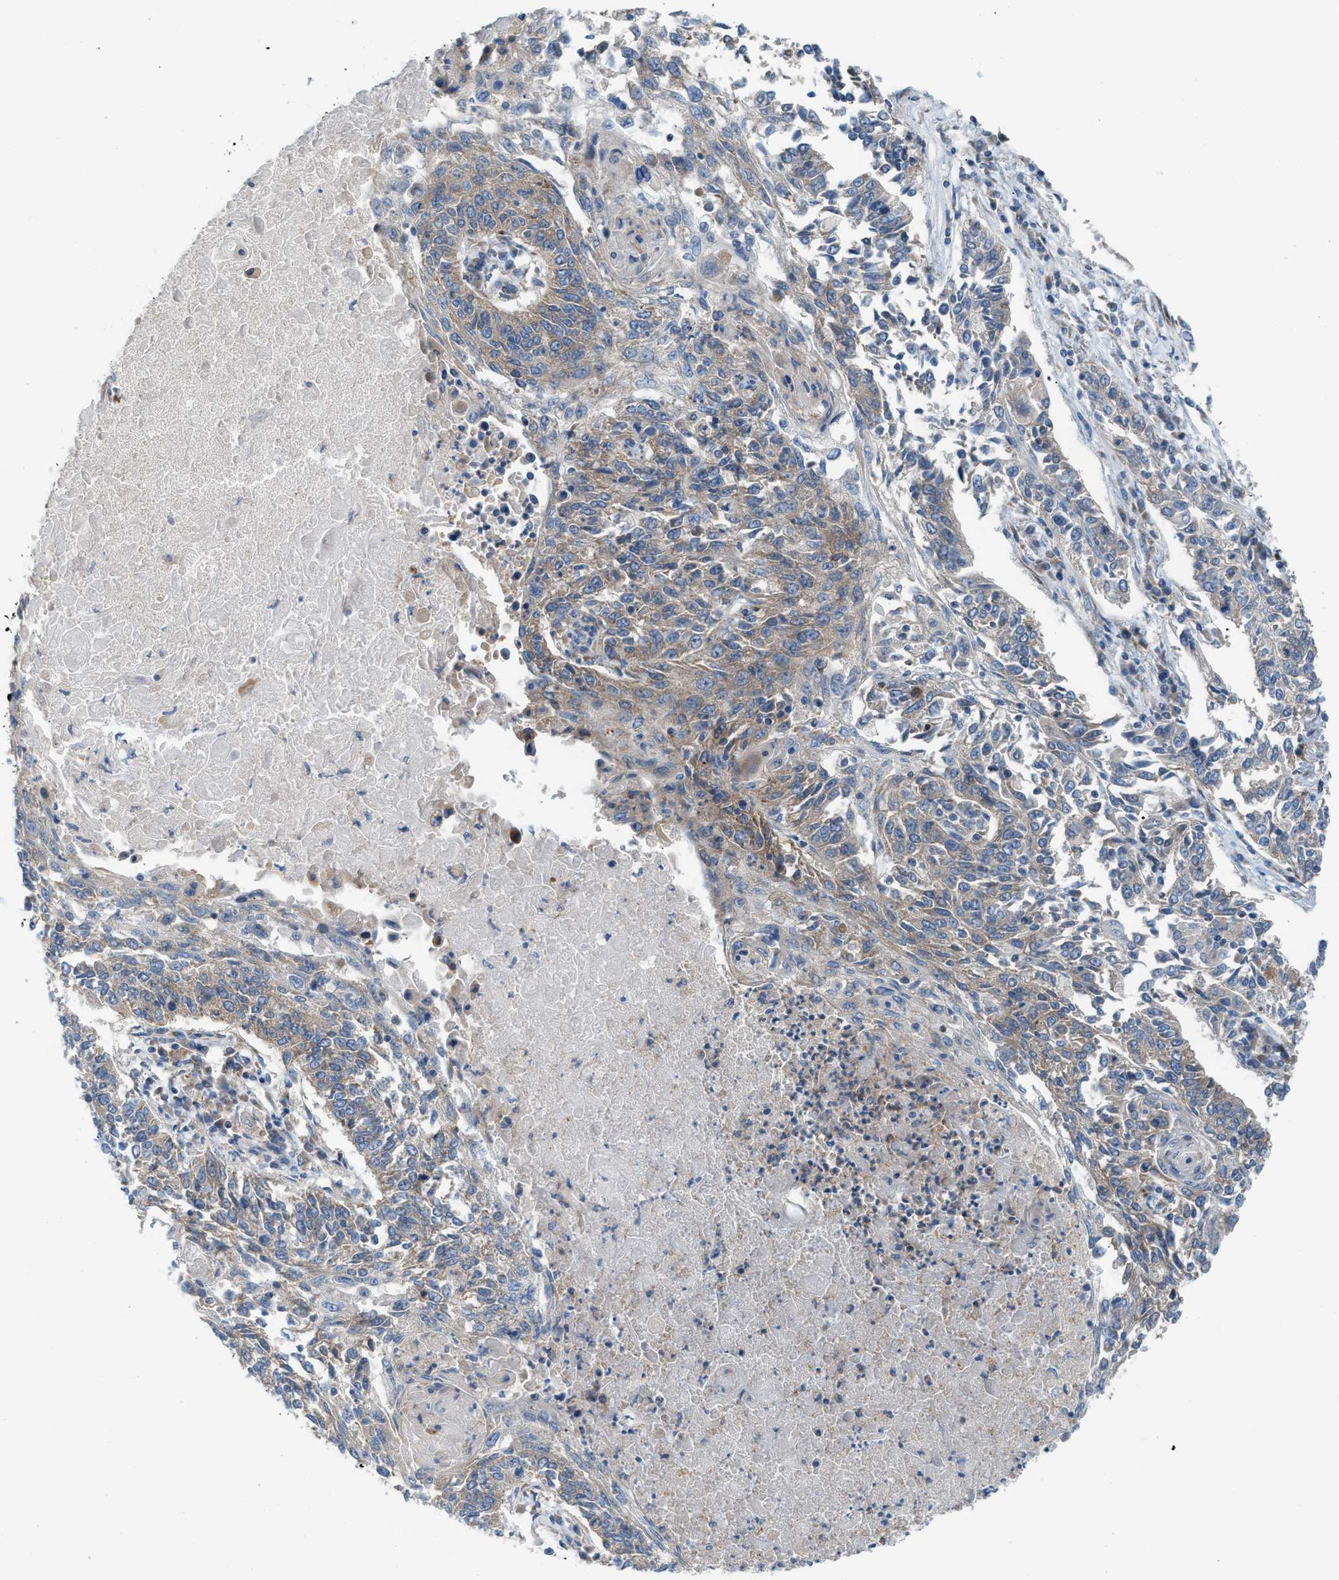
{"staining": {"intensity": "weak", "quantity": "<25%", "location": "cytoplasmic/membranous"}, "tissue": "lung cancer", "cell_type": "Tumor cells", "image_type": "cancer", "snomed": [{"axis": "morphology", "description": "Normal tissue, NOS"}, {"axis": "morphology", "description": "Squamous cell carcinoma, NOS"}, {"axis": "topography", "description": "Cartilage tissue"}, {"axis": "topography", "description": "Bronchus"}, {"axis": "topography", "description": "Lung"}], "caption": "High power microscopy photomicrograph of an immunohistochemistry (IHC) micrograph of lung squamous cell carcinoma, revealing no significant positivity in tumor cells.", "gene": "TBC1D15", "patient": {"sex": "female", "age": 49}}